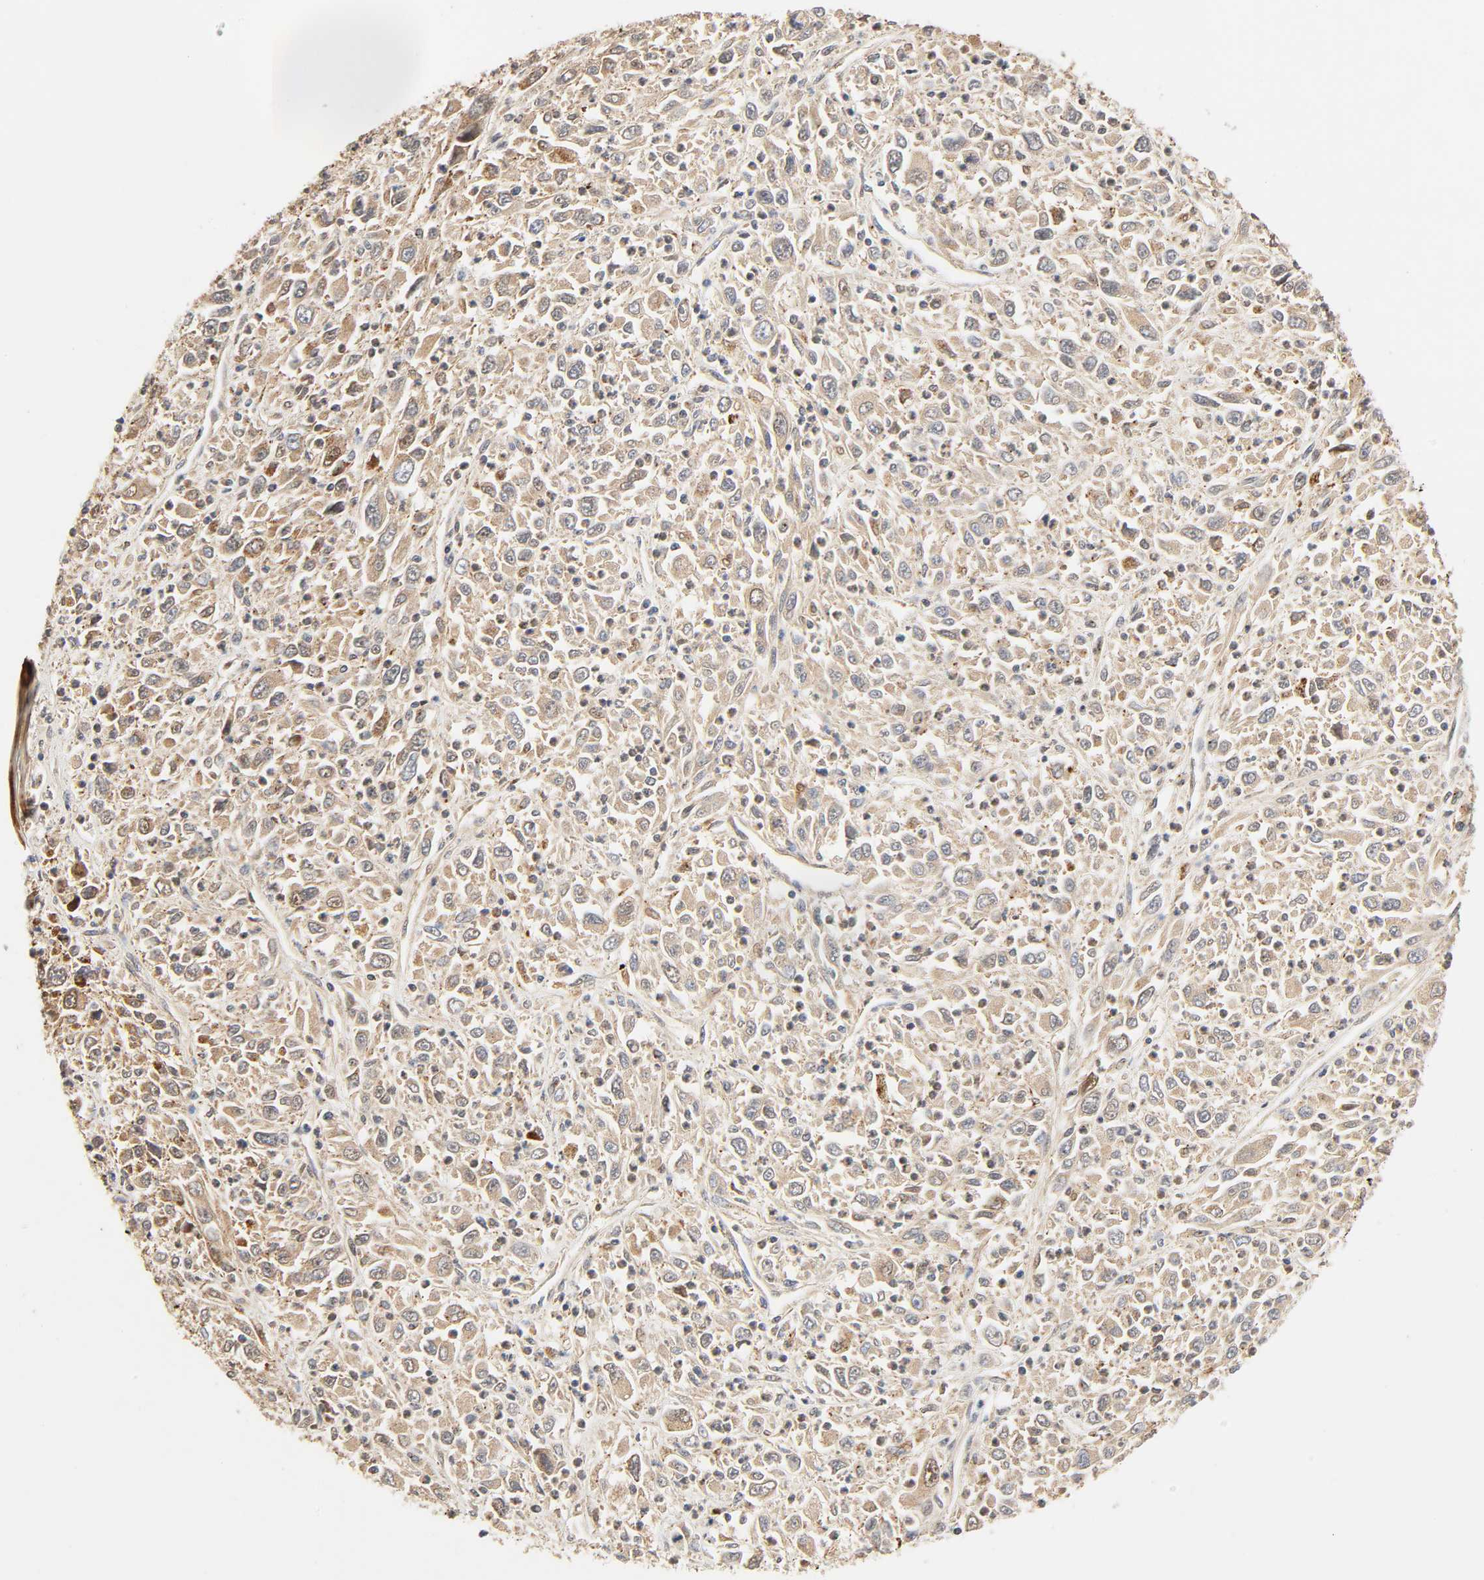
{"staining": {"intensity": "moderate", "quantity": ">75%", "location": "cytoplasmic/membranous"}, "tissue": "melanoma", "cell_type": "Tumor cells", "image_type": "cancer", "snomed": [{"axis": "morphology", "description": "Malignant melanoma, Metastatic site"}, {"axis": "topography", "description": "Skin"}], "caption": "Protein staining exhibits moderate cytoplasmic/membranous staining in approximately >75% of tumor cells in malignant melanoma (metastatic site).", "gene": "MAPK6", "patient": {"sex": "female", "age": 56}}